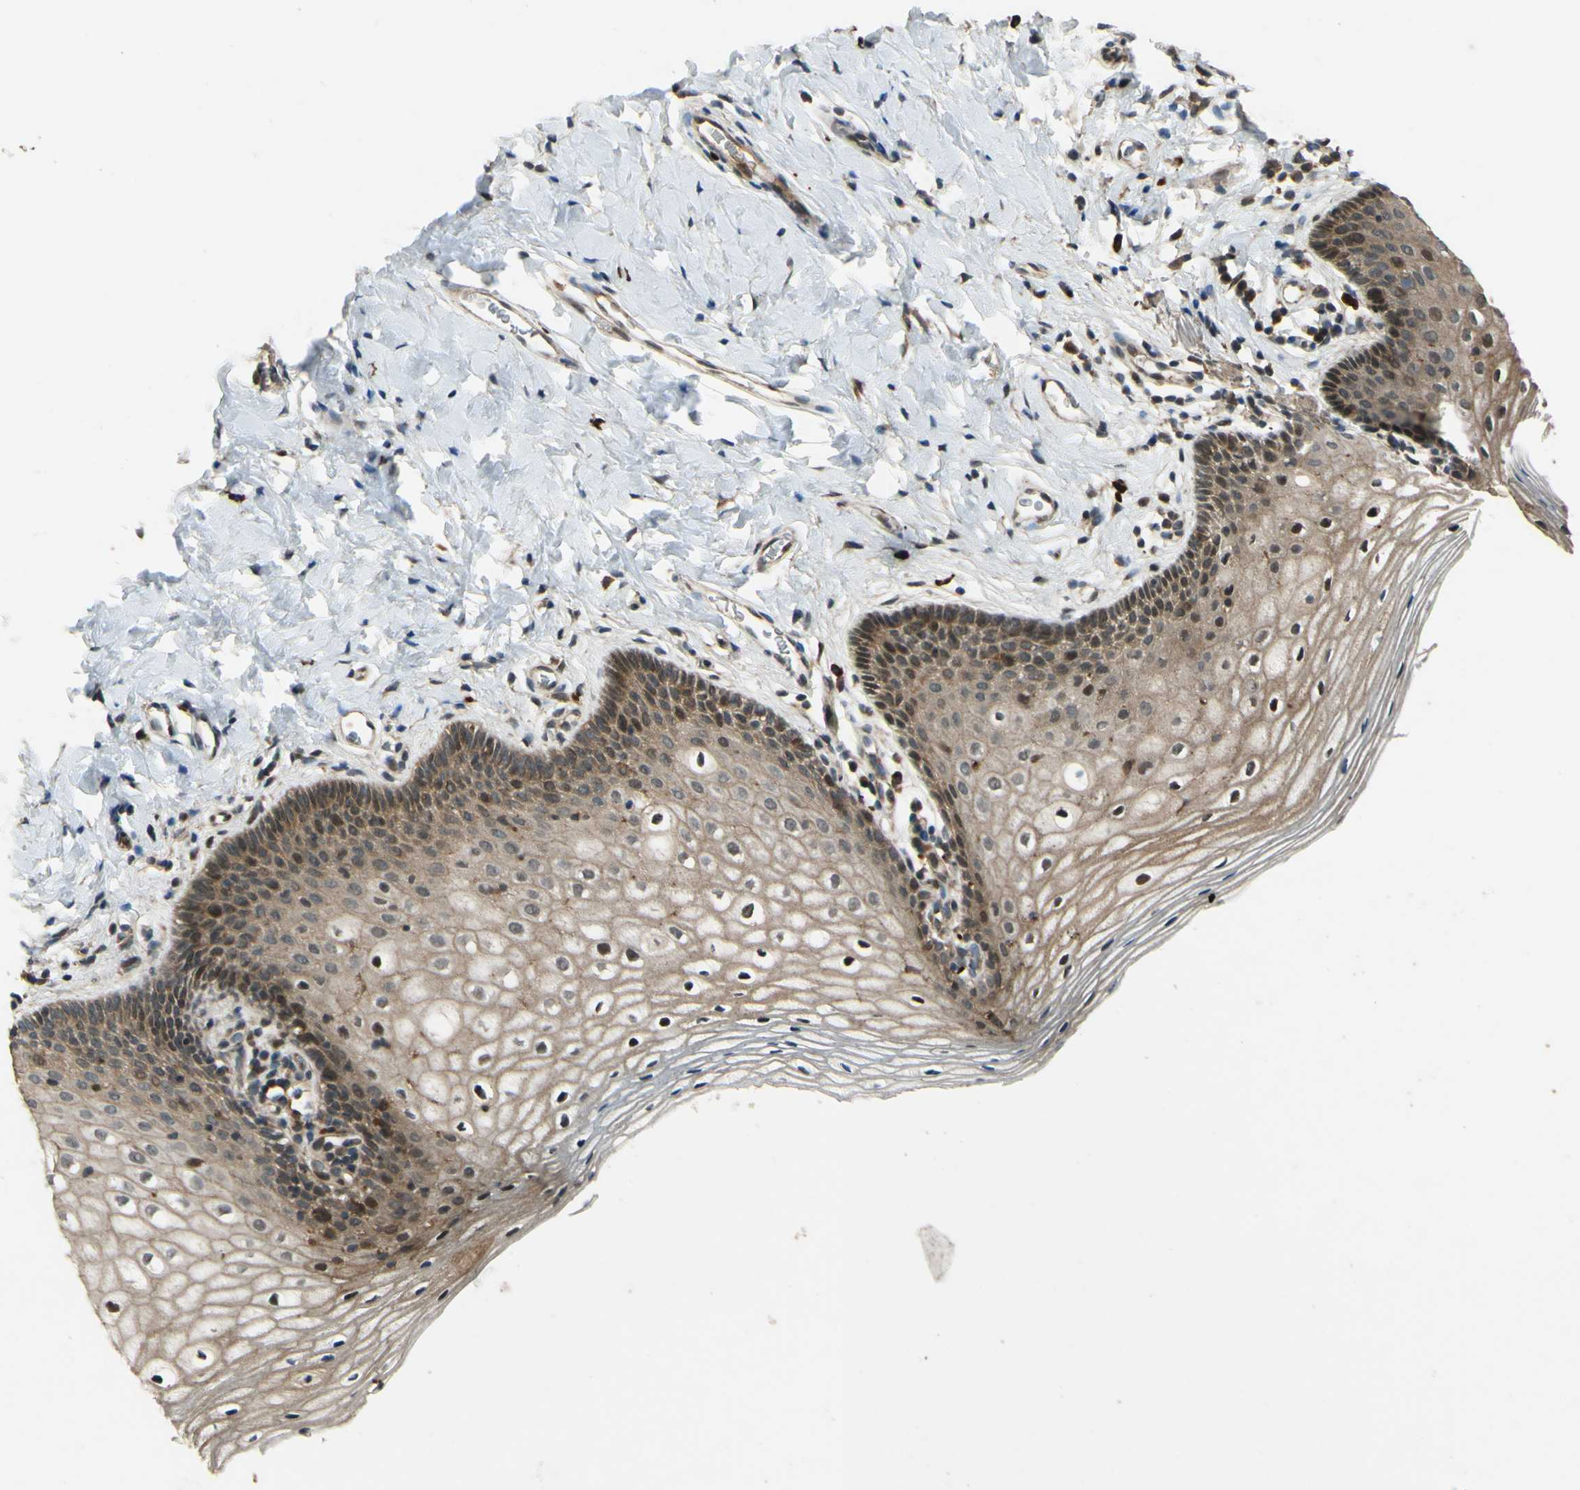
{"staining": {"intensity": "moderate", "quantity": ">75%", "location": "cytoplasmic/membranous,nuclear"}, "tissue": "vagina", "cell_type": "Squamous epithelial cells", "image_type": "normal", "snomed": [{"axis": "morphology", "description": "Normal tissue, NOS"}, {"axis": "topography", "description": "Vagina"}], "caption": "Protein staining by IHC demonstrates moderate cytoplasmic/membranous,nuclear positivity in about >75% of squamous epithelial cells in normal vagina.", "gene": "ABCC8", "patient": {"sex": "female", "age": 55}}